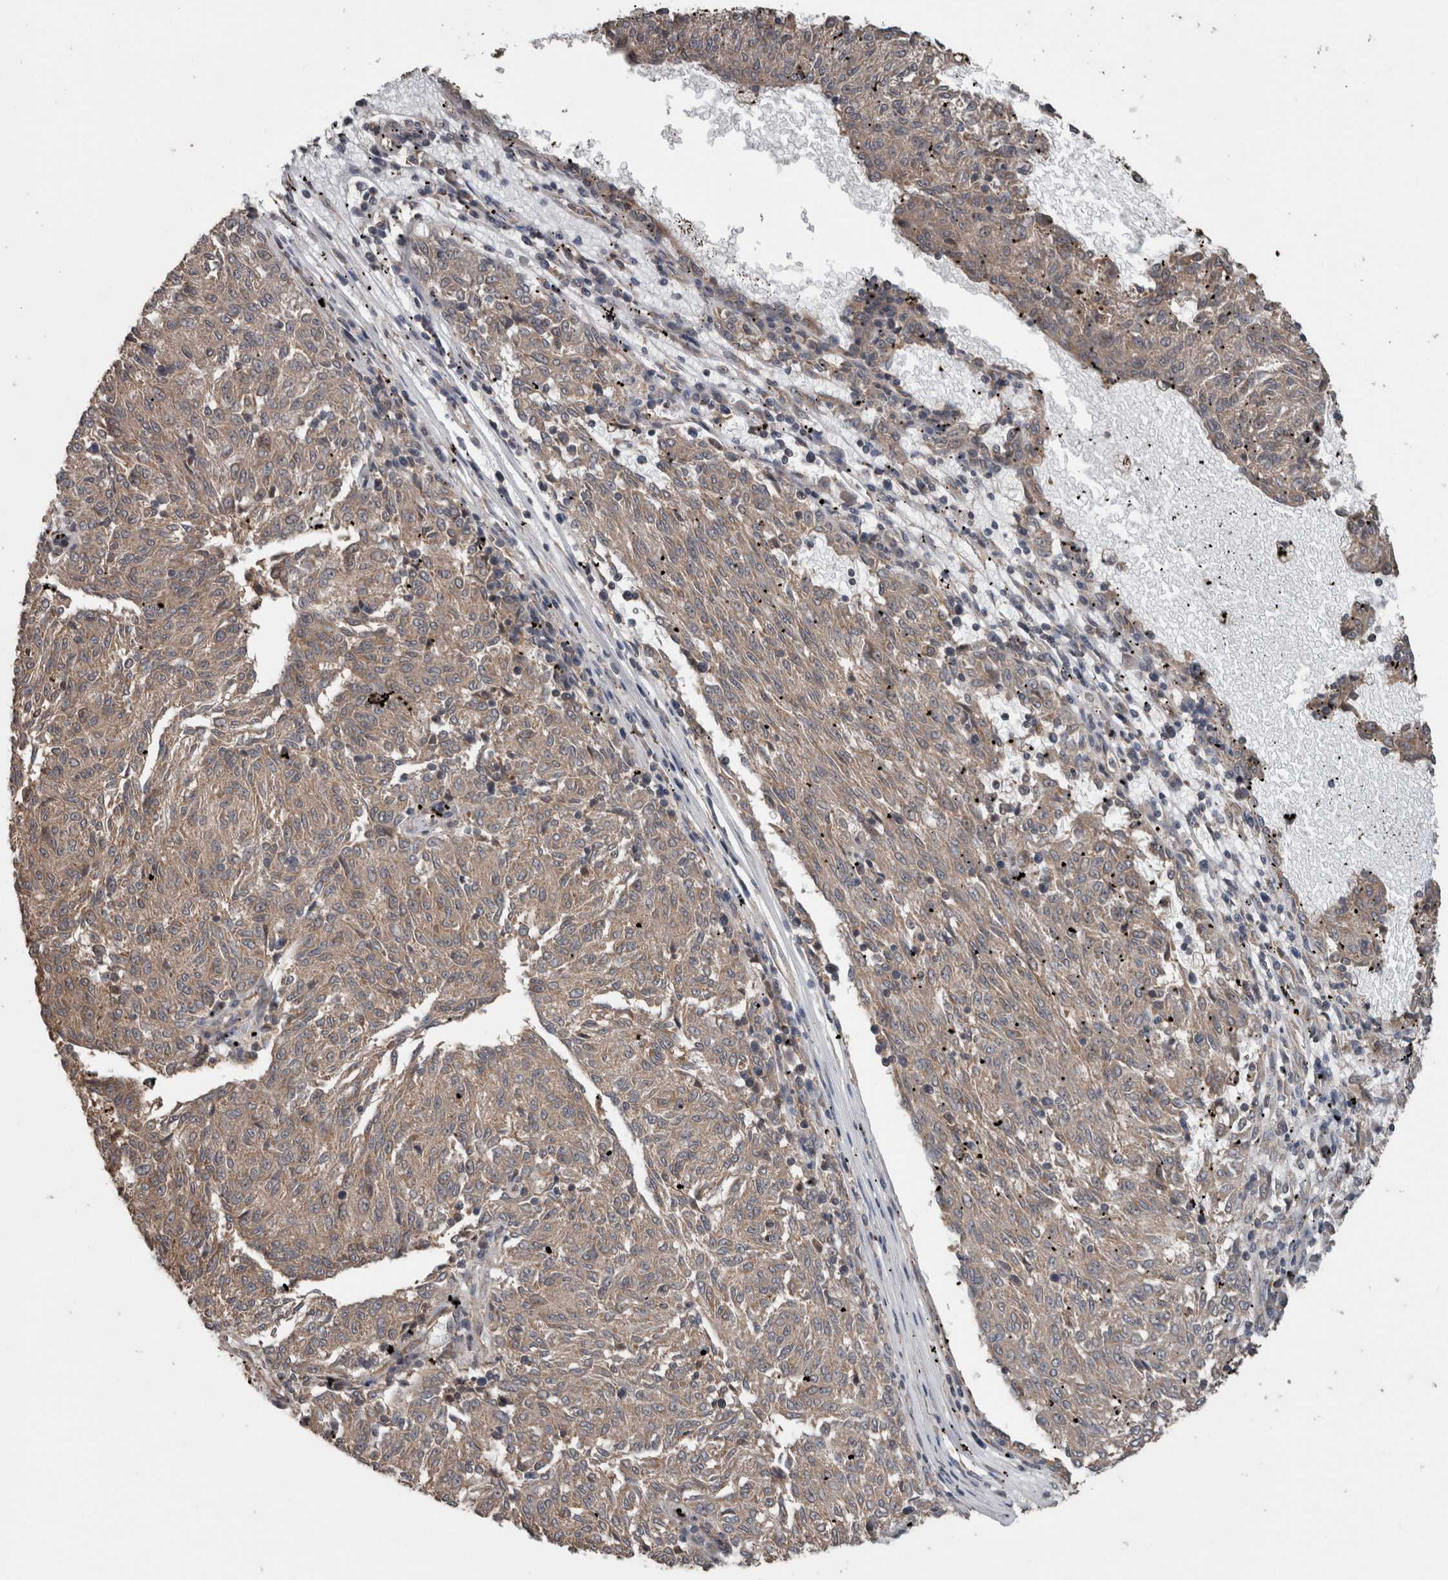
{"staining": {"intensity": "weak", "quantity": ">75%", "location": "cytoplasmic/membranous"}, "tissue": "melanoma", "cell_type": "Tumor cells", "image_type": "cancer", "snomed": [{"axis": "morphology", "description": "Malignant melanoma, NOS"}, {"axis": "topography", "description": "Skin"}], "caption": "Tumor cells show low levels of weak cytoplasmic/membranous positivity in approximately >75% of cells in malignant melanoma. Using DAB (brown) and hematoxylin (blue) stains, captured at high magnification using brightfield microscopy.", "gene": "RIOK3", "patient": {"sex": "female", "age": 72}}